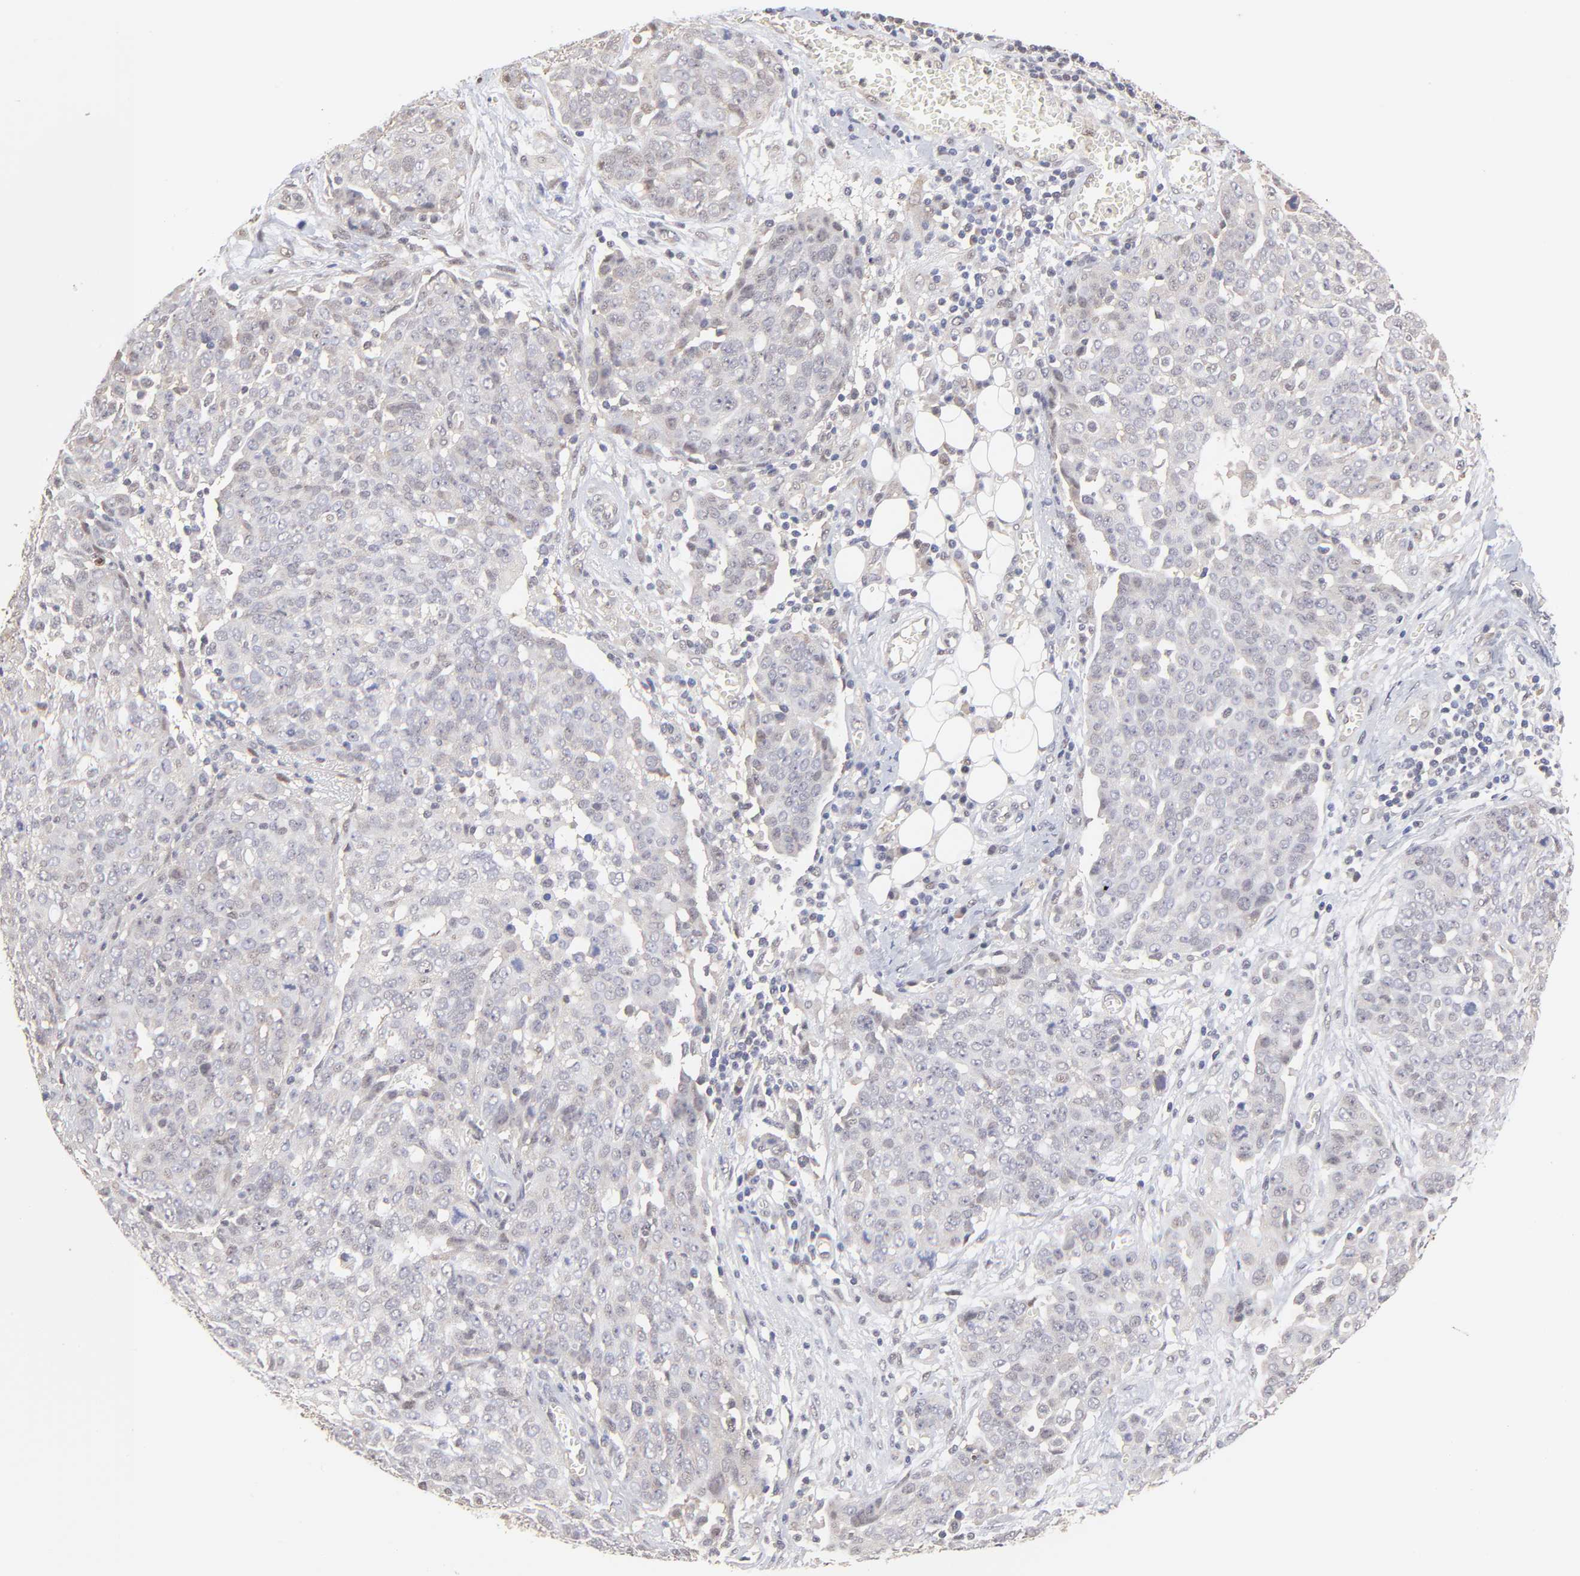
{"staining": {"intensity": "negative", "quantity": "none", "location": "none"}, "tissue": "ovarian cancer", "cell_type": "Tumor cells", "image_type": "cancer", "snomed": [{"axis": "morphology", "description": "Cystadenocarcinoma, serous, NOS"}, {"axis": "topography", "description": "Soft tissue"}, {"axis": "topography", "description": "Ovary"}], "caption": "An immunohistochemistry micrograph of ovarian cancer (serous cystadenocarcinoma) is shown. There is no staining in tumor cells of ovarian cancer (serous cystadenocarcinoma).", "gene": "PSMC4", "patient": {"sex": "female", "age": 57}}